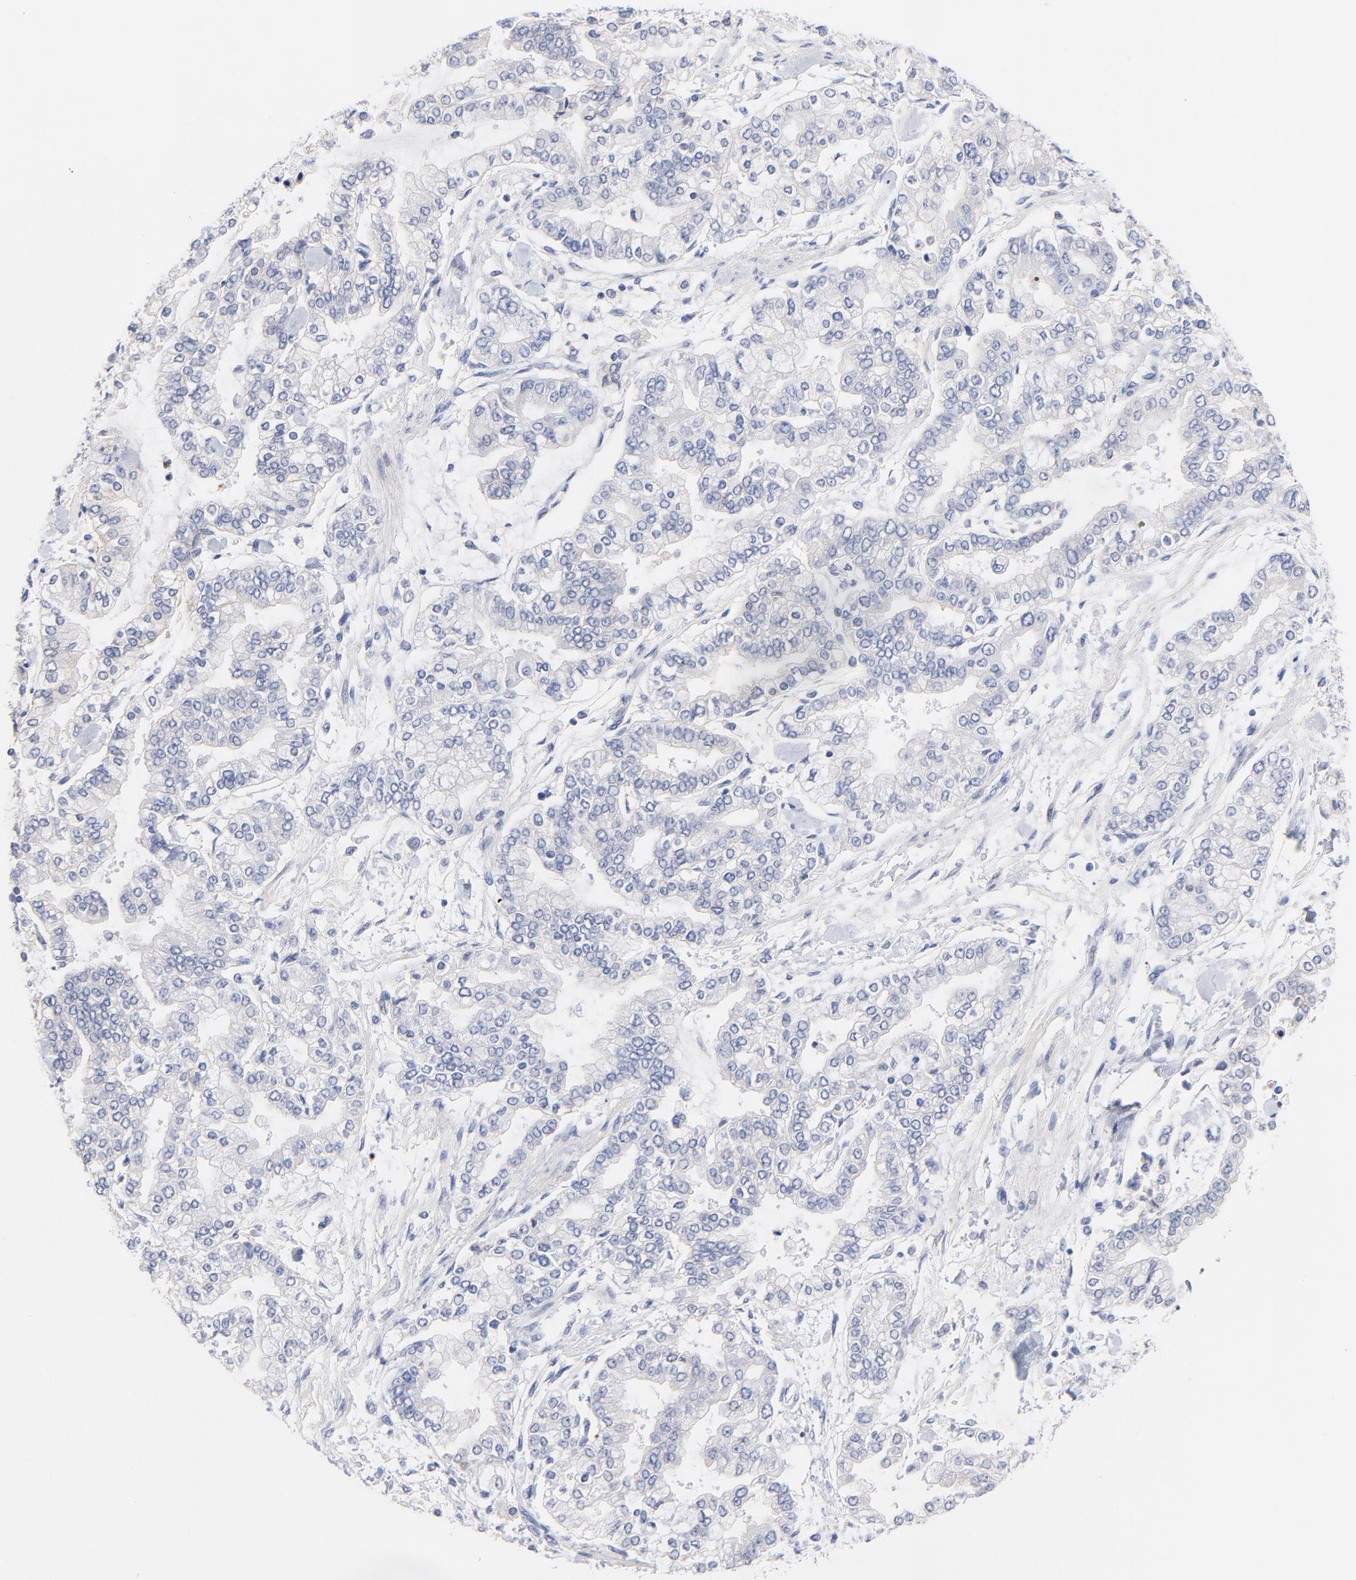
{"staining": {"intensity": "negative", "quantity": "none", "location": "none"}, "tissue": "stomach cancer", "cell_type": "Tumor cells", "image_type": "cancer", "snomed": [{"axis": "morphology", "description": "Normal tissue, NOS"}, {"axis": "morphology", "description": "Adenocarcinoma, NOS"}, {"axis": "topography", "description": "Stomach, upper"}, {"axis": "topography", "description": "Stomach"}], "caption": "Immunohistochemistry image of neoplastic tissue: human stomach cancer stained with DAB reveals no significant protein staining in tumor cells.", "gene": "FBXO10", "patient": {"sex": "male", "age": 76}}